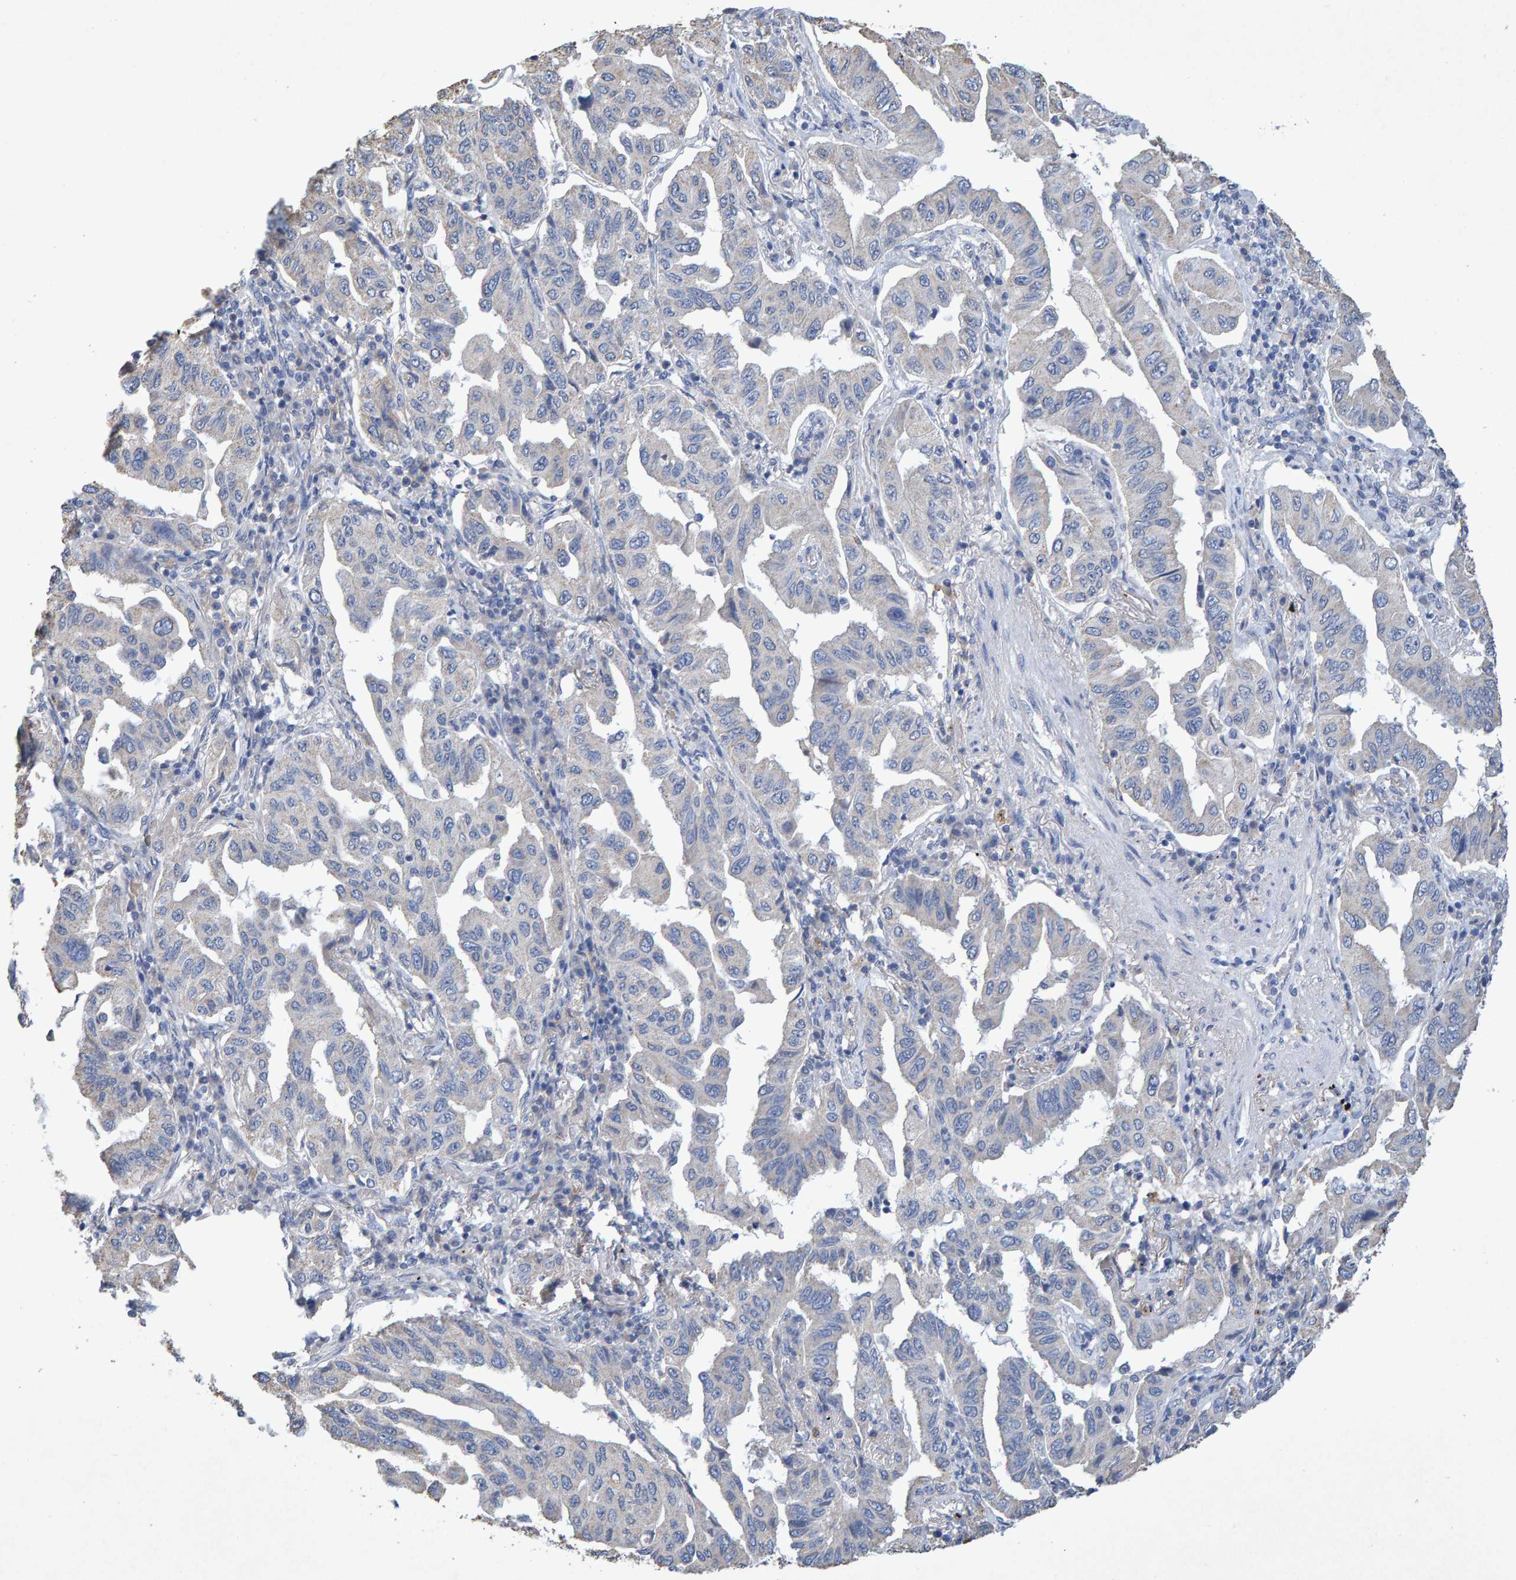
{"staining": {"intensity": "negative", "quantity": "none", "location": "none"}, "tissue": "lung cancer", "cell_type": "Tumor cells", "image_type": "cancer", "snomed": [{"axis": "morphology", "description": "Adenocarcinoma, NOS"}, {"axis": "topography", "description": "Lung"}], "caption": "This histopathology image is of lung adenocarcinoma stained with immunohistochemistry (IHC) to label a protein in brown with the nuclei are counter-stained blue. There is no positivity in tumor cells.", "gene": "CTH", "patient": {"sex": "female", "age": 65}}